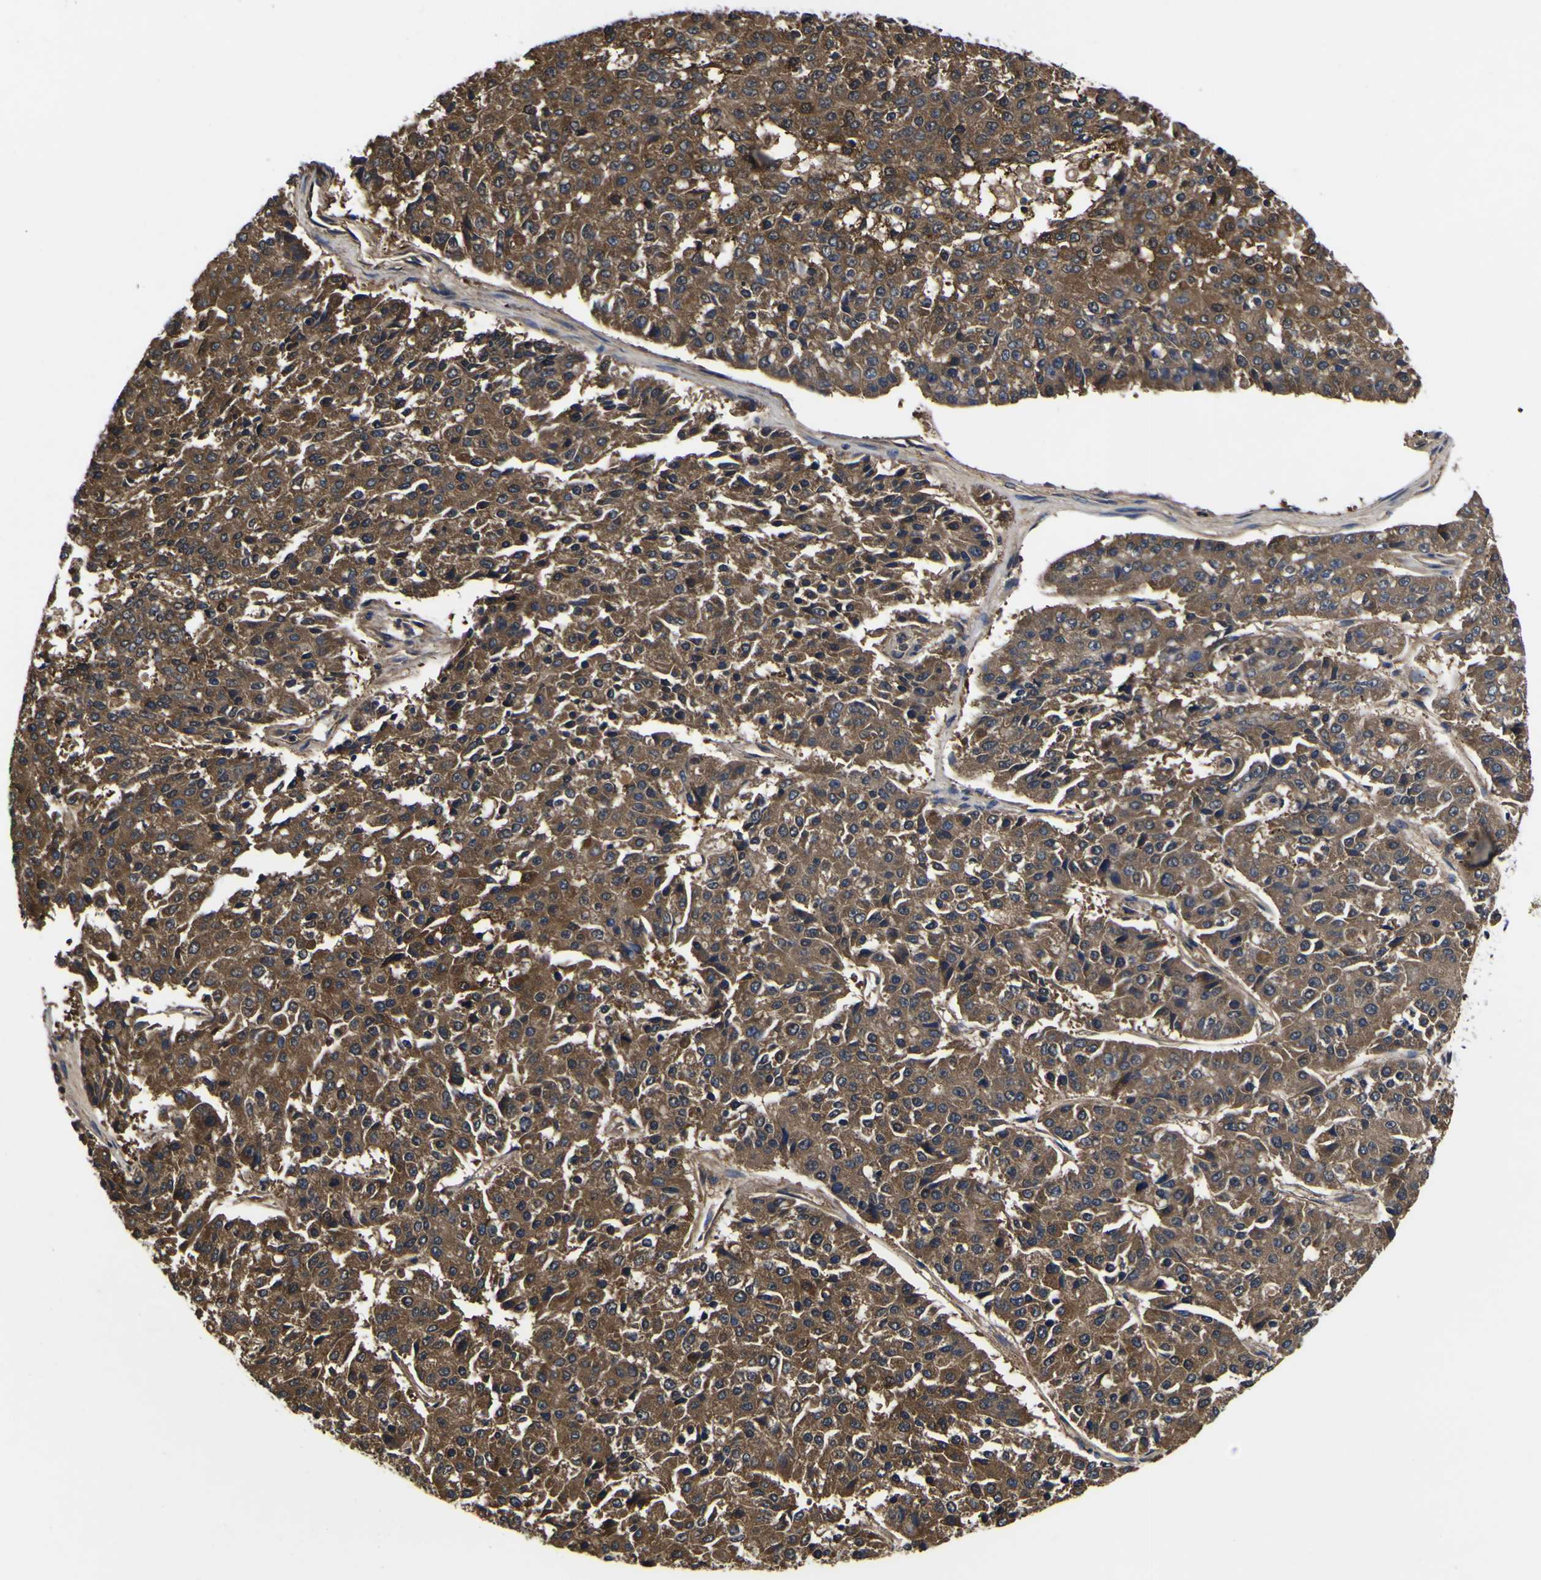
{"staining": {"intensity": "moderate", "quantity": ">75%", "location": "cytoplasmic/membranous"}, "tissue": "pancreatic cancer", "cell_type": "Tumor cells", "image_type": "cancer", "snomed": [{"axis": "morphology", "description": "Adenocarcinoma, NOS"}, {"axis": "topography", "description": "Pancreas"}], "caption": "A brown stain labels moderate cytoplasmic/membranous positivity of a protein in human pancreatic cancer tumor cells.", "gene": "FAM110B", "patient": {"sex": "male", "age": 50}}